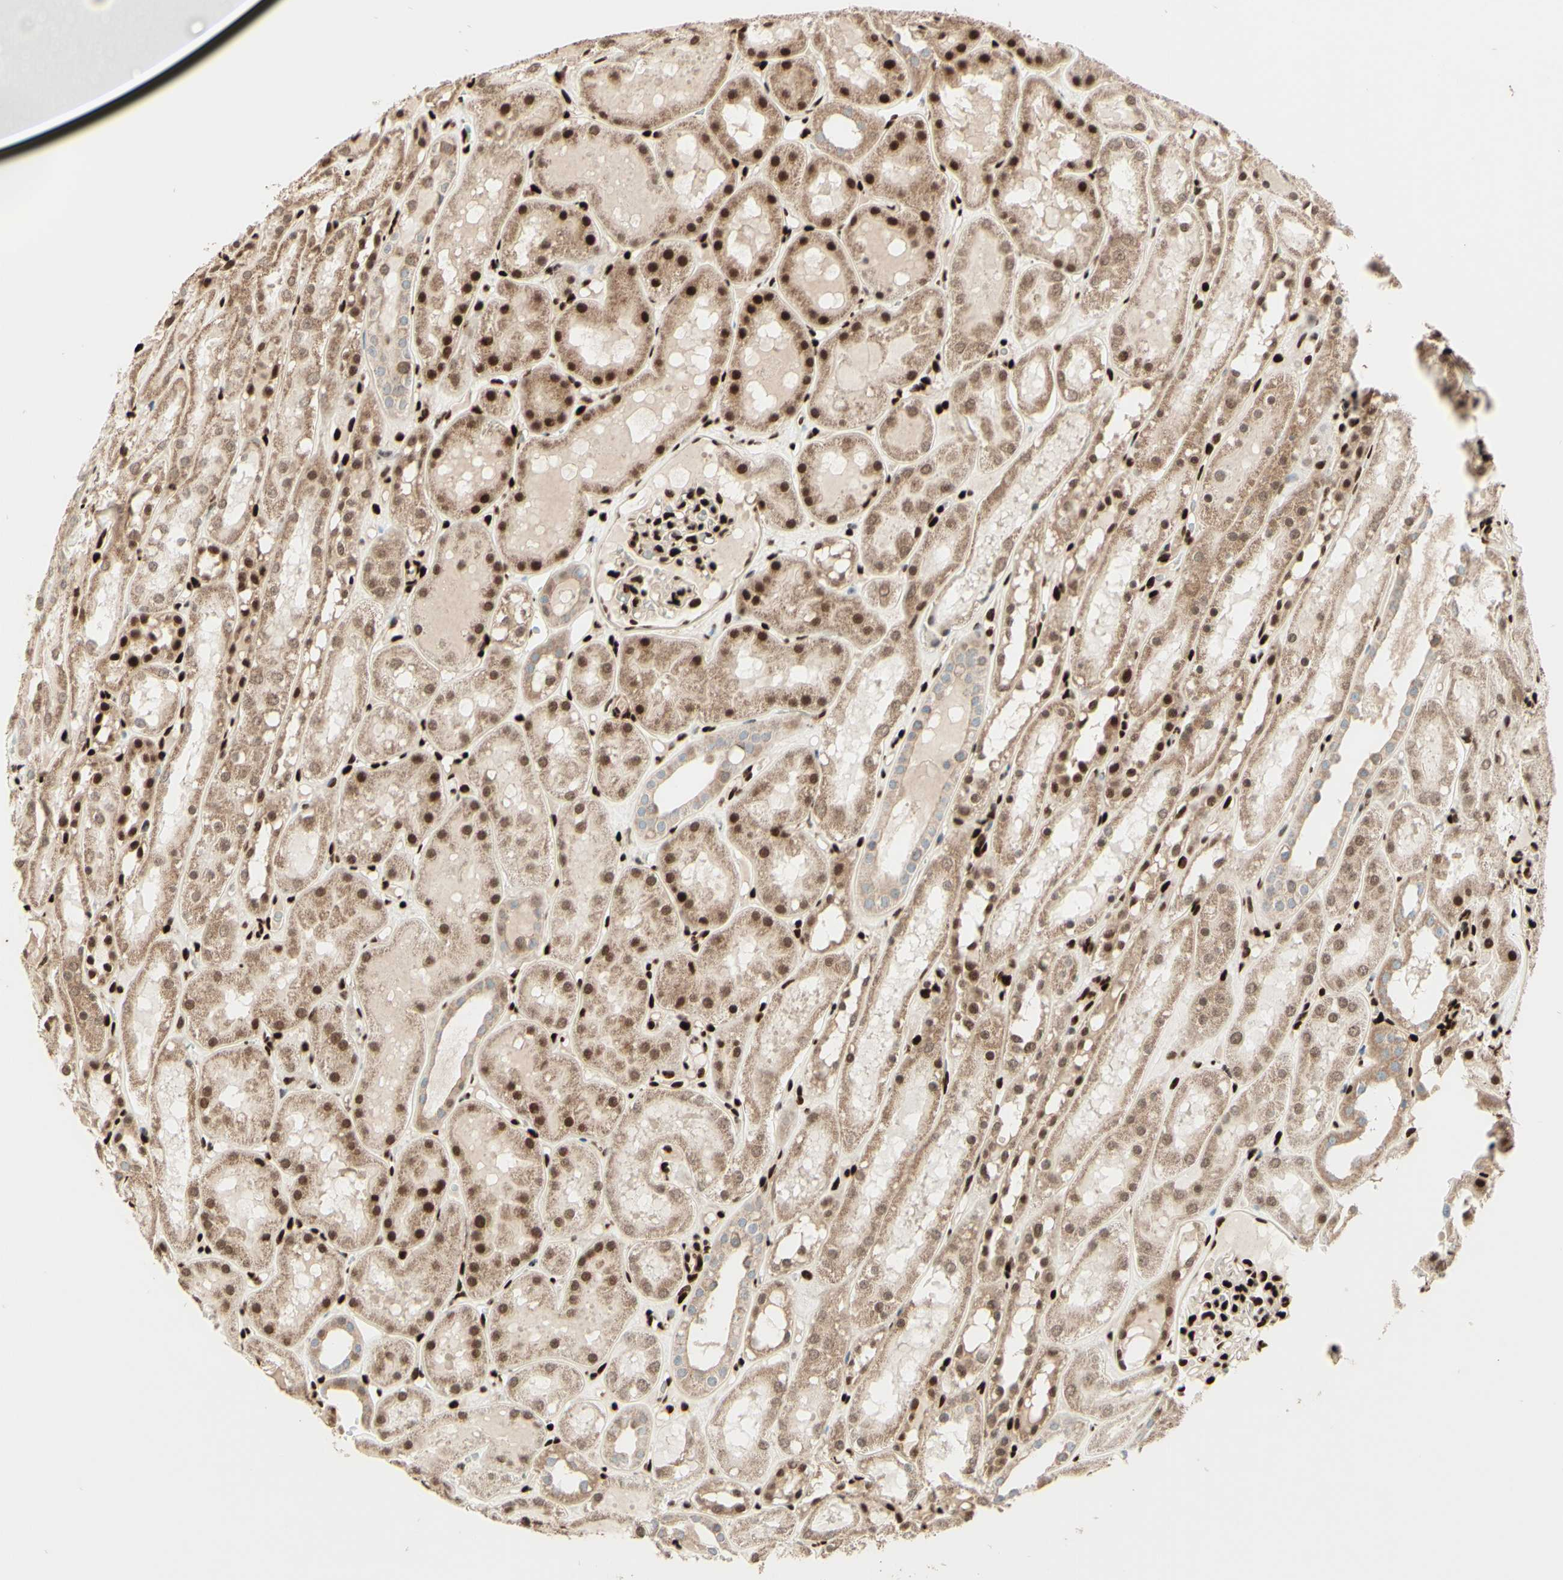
{"staining": {"intensity": "strong", "quantity": ">75%", "location": "nuclear"}, "tissue": "kidney", "cell_type": "Cells in glomeruli", "image_type": "normal", "snomed": [{"axis": "morphology", "description": "Normal tissue, NOS"}, {"axis": "topography", "description": "Kidney"}, {"axis": "topography", "description": "Urinary bladder"}], "caption": "IHC photomicrograph of normal kidney: kidney stained using IHC reveals high levels of strong protein expression localized specifically in the nuclear of cells in glomeruli, appearing as a nuclear brown color.", "gene": "NR3C1", "patient": {"sex": "male", "age": 16}}